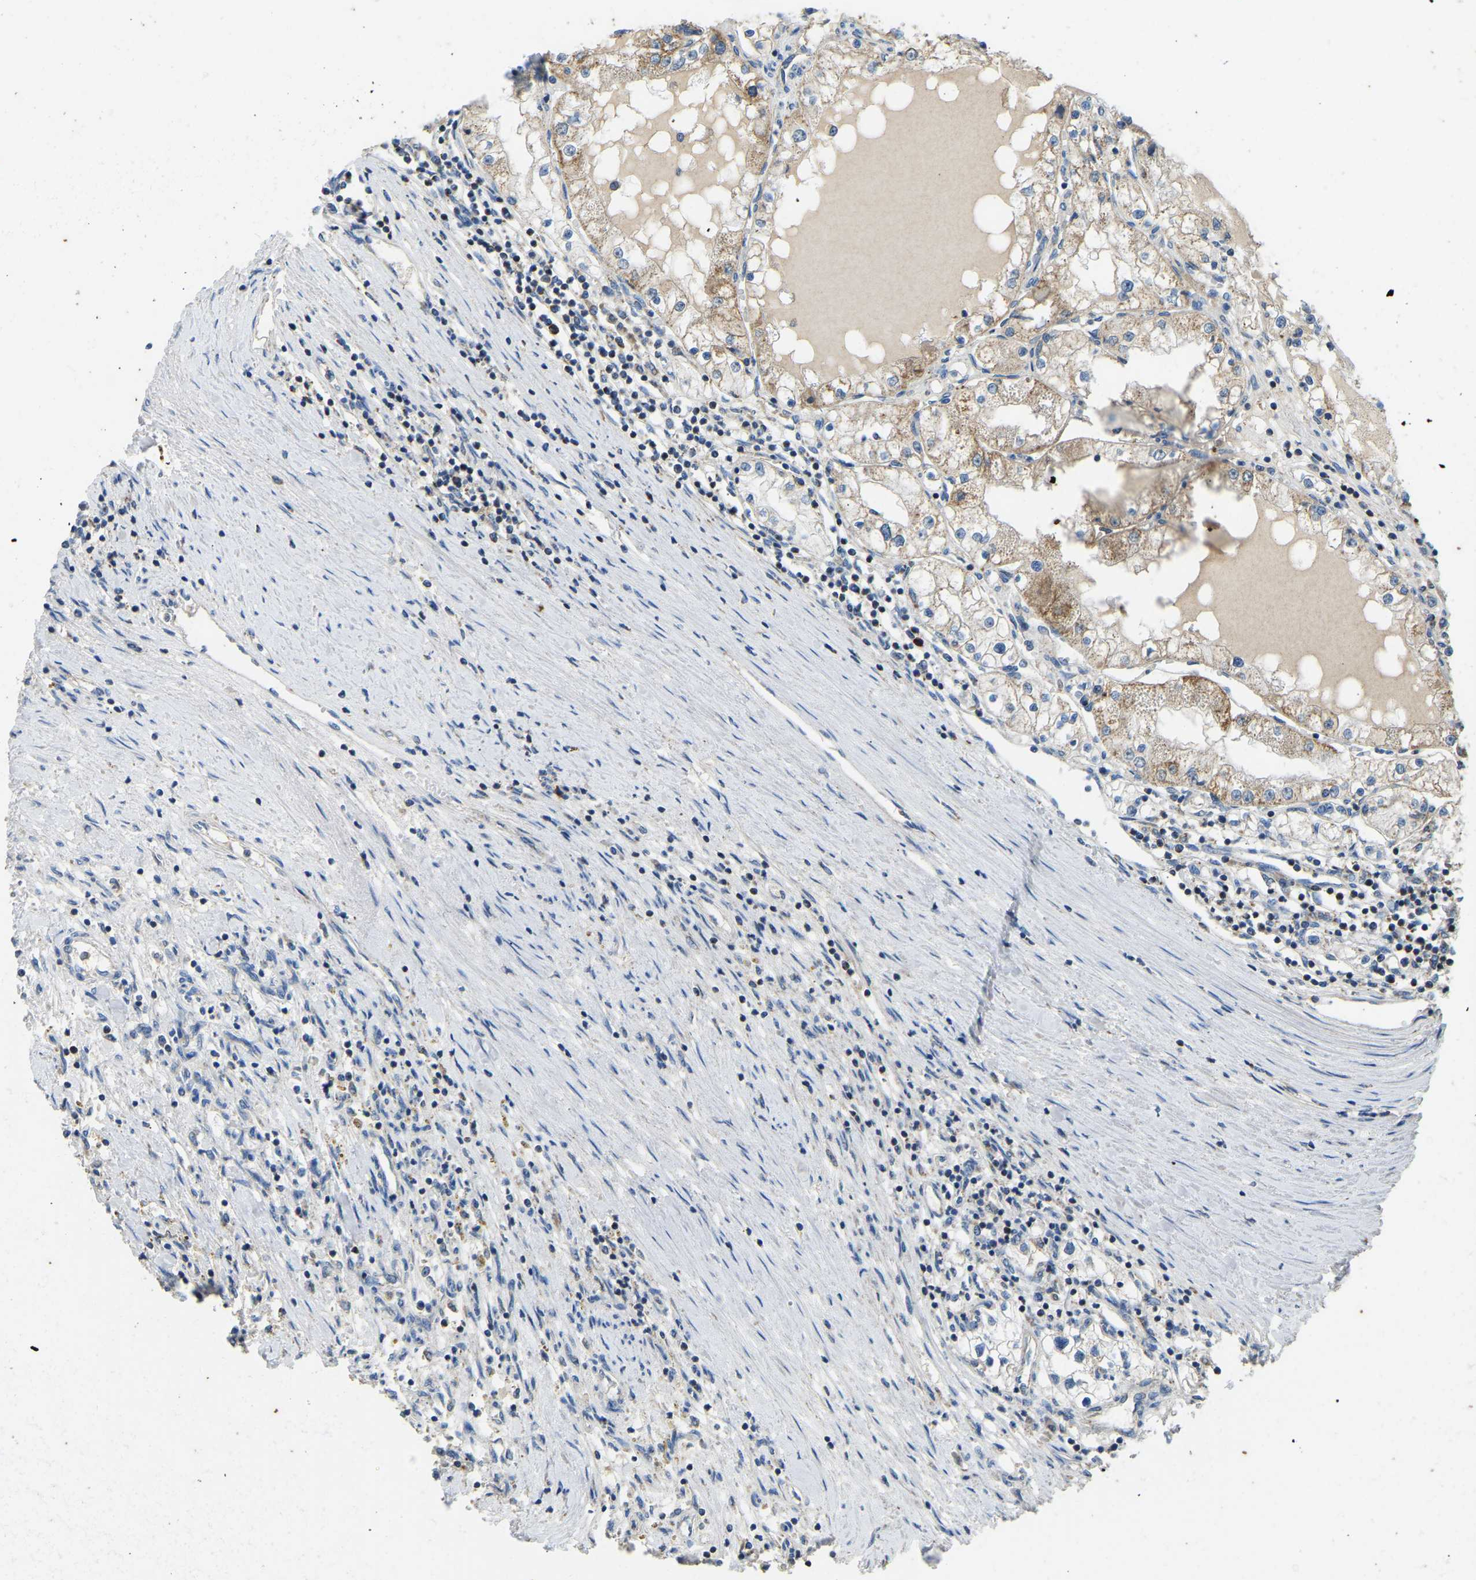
{"staining": {"intensity": "weak", "quantity": "<25%", "location": "cytoplasmic/membranous"}, "tissue": "renal cancer", "cell_type": "Tumor cells", "image_type": "cancer", "snomed": [{"axis": "morphology", "description": "Adenocarcinoma, NOS"}, {"axis": "topography", "description": "Kidney"}], "caption": "Immunohistochemistry micrograph of renal adenocarcinoma stained for a protein (brown), which displays no staining in tumor cells.", "gene": "ZNF200", "patient": {"sex": "male", "age": 68}}